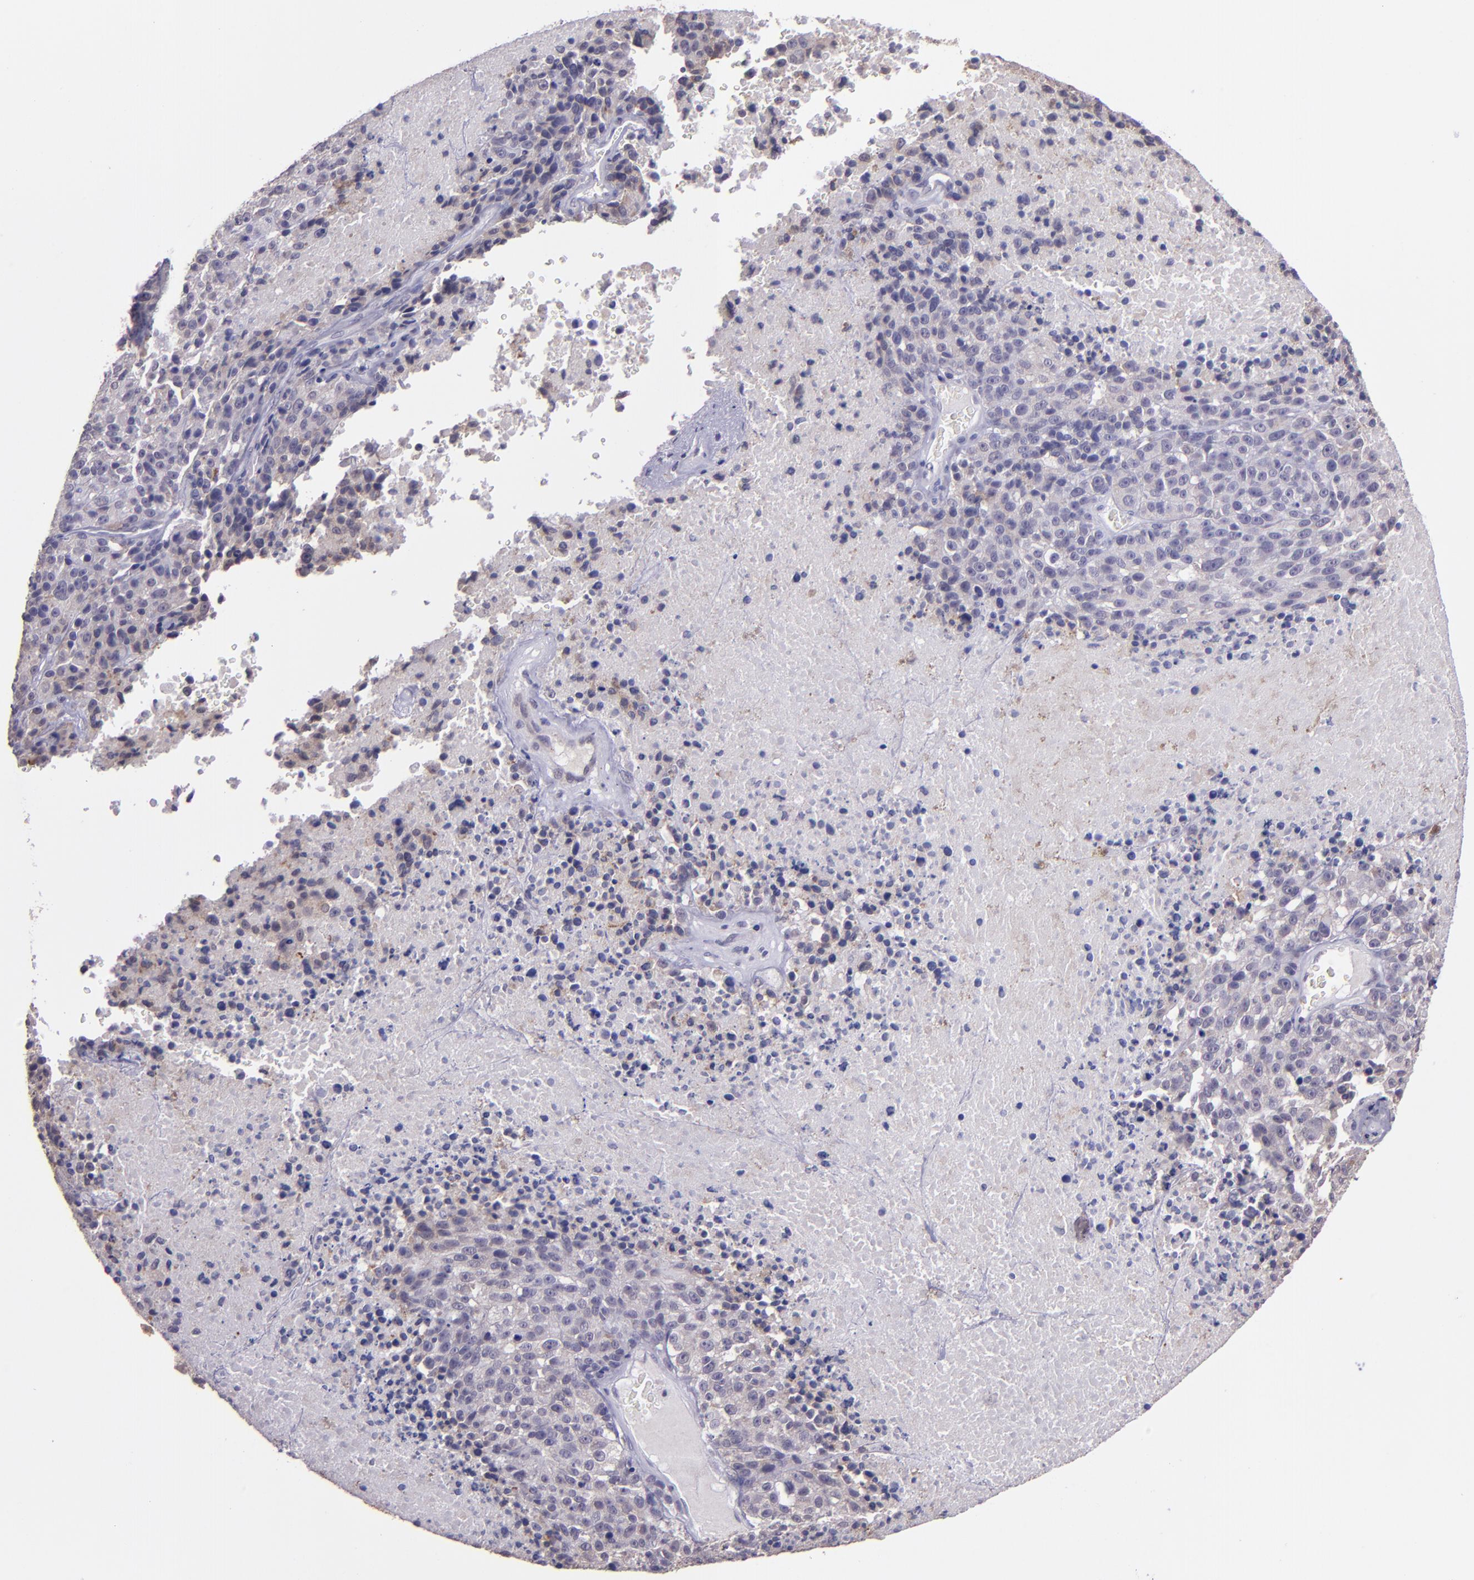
{"staining": {"intensity": "weak", "quantity": "<25%", "location": "cytoplasmic/membranous"}, "tissue": "melanoma", "cell_type": "Tumor cells", "image_type": "cancer", "snomed": [{"axis": "morphology", "description": "Malignant melanoma, Metastatic site"}, {"axis": "topography", "description": "Cerebral cortex"}], "caption": "A micrograph of human malignant melanoma (metastatic site) is negative for staining in tumor cells.", "gene": "TAF7L", "patient": {"sex": "female", "age": 52}}